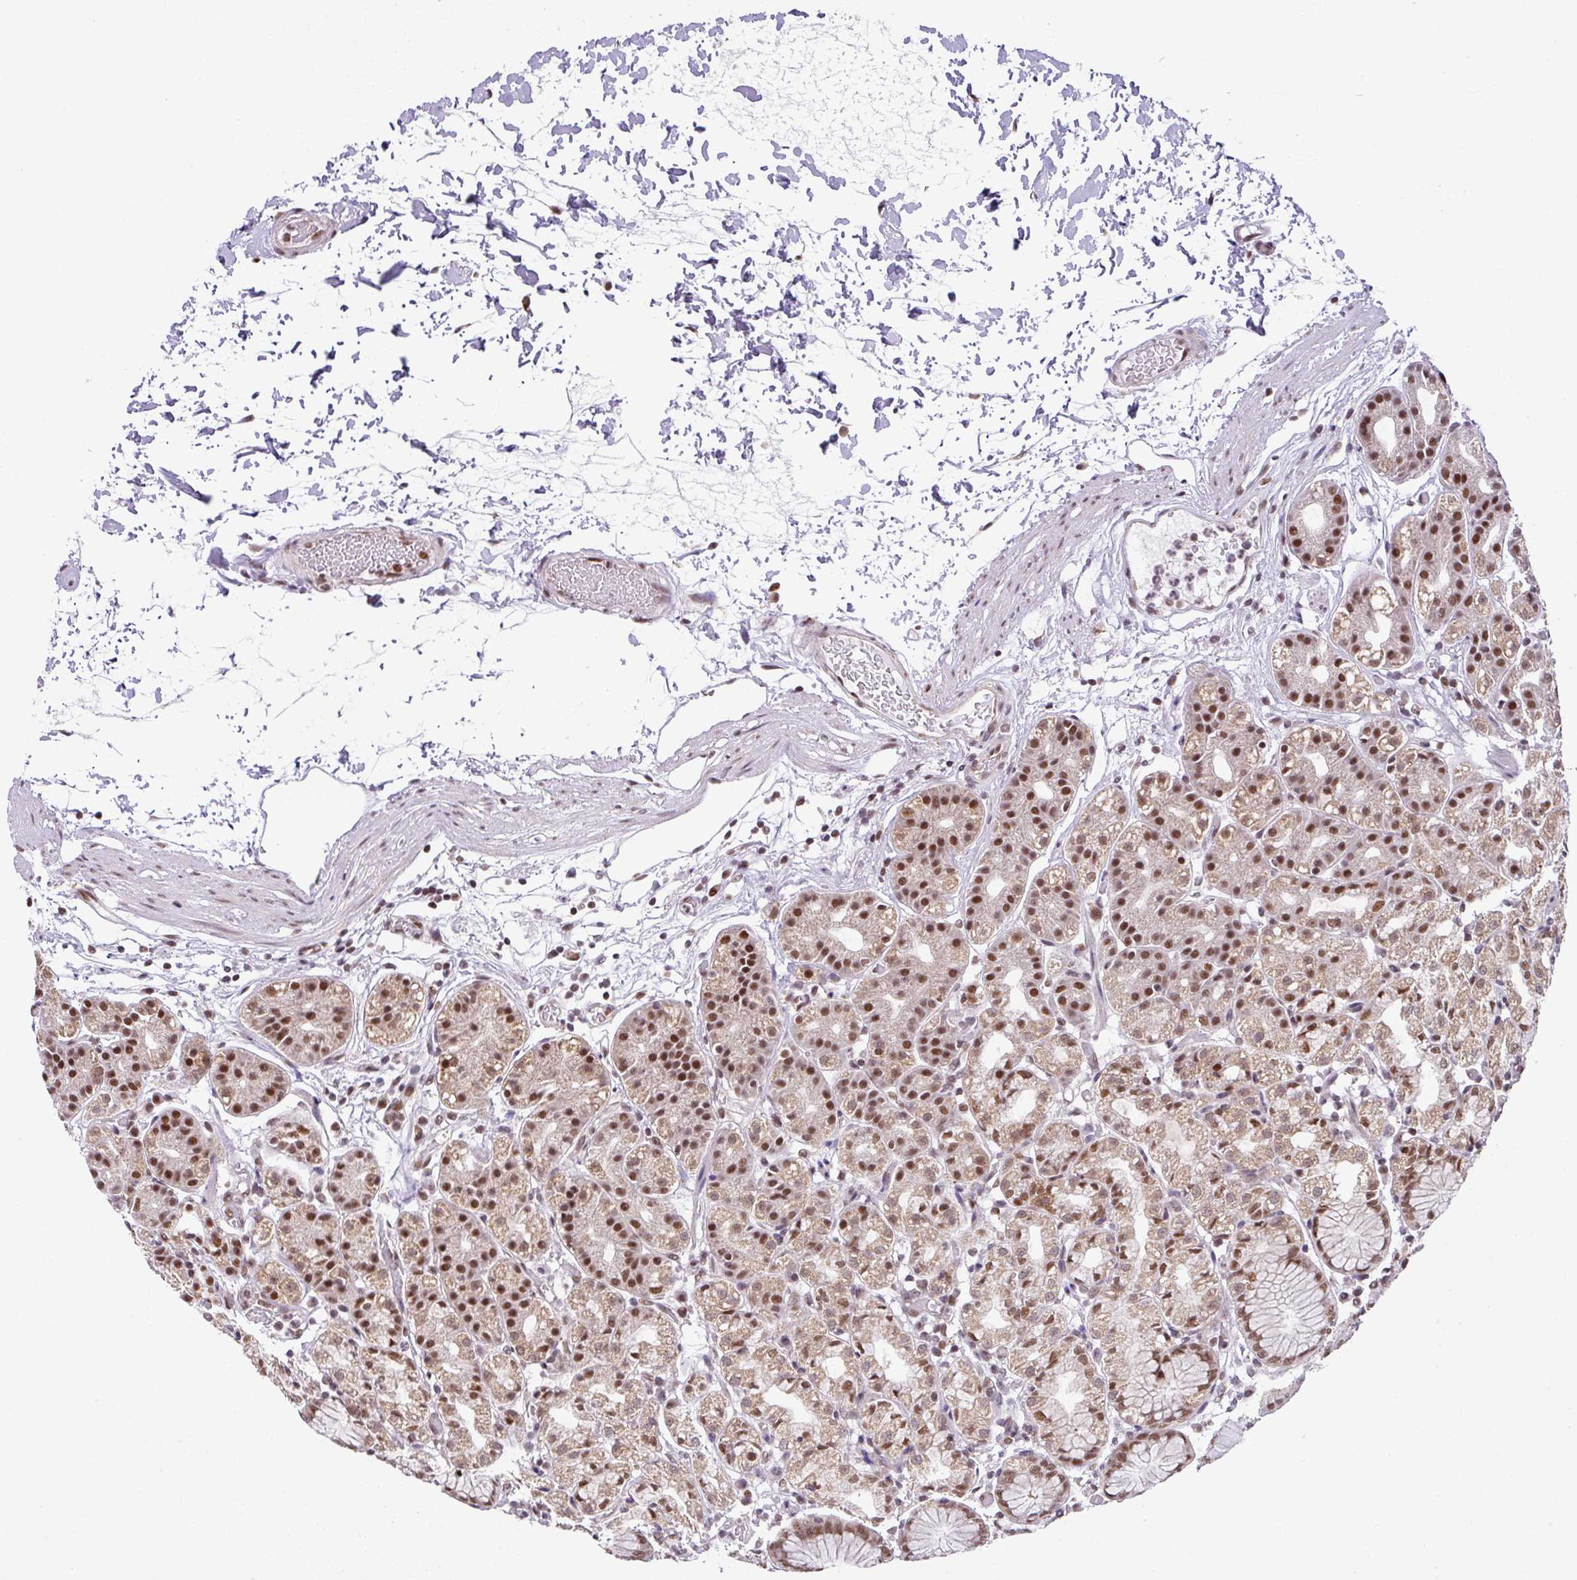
{"staining": {"intensity": "strong", "quantity": "25%-75%", "location": "cytoplasmic/membranous,nuclear"}, "tissue": "stomach", "cell_type": "Glandular cells", "image_type": "normal", "snomed": [{"axis": "morphology", "description": "Normal tissue, NOS"}, {"axis": "topography", "description": "Stomach"}], "caption": "This image reveals unremarkable stomach stained with immunohistochemistry to label a protein in brown. The cytoplasmic/membranous,nuclear of glandular cells show strong positivity for the protein. Nuclei are counter-stained blue.", "gene": "PLK1", "patient": {"sex": "female", "age": 57}}